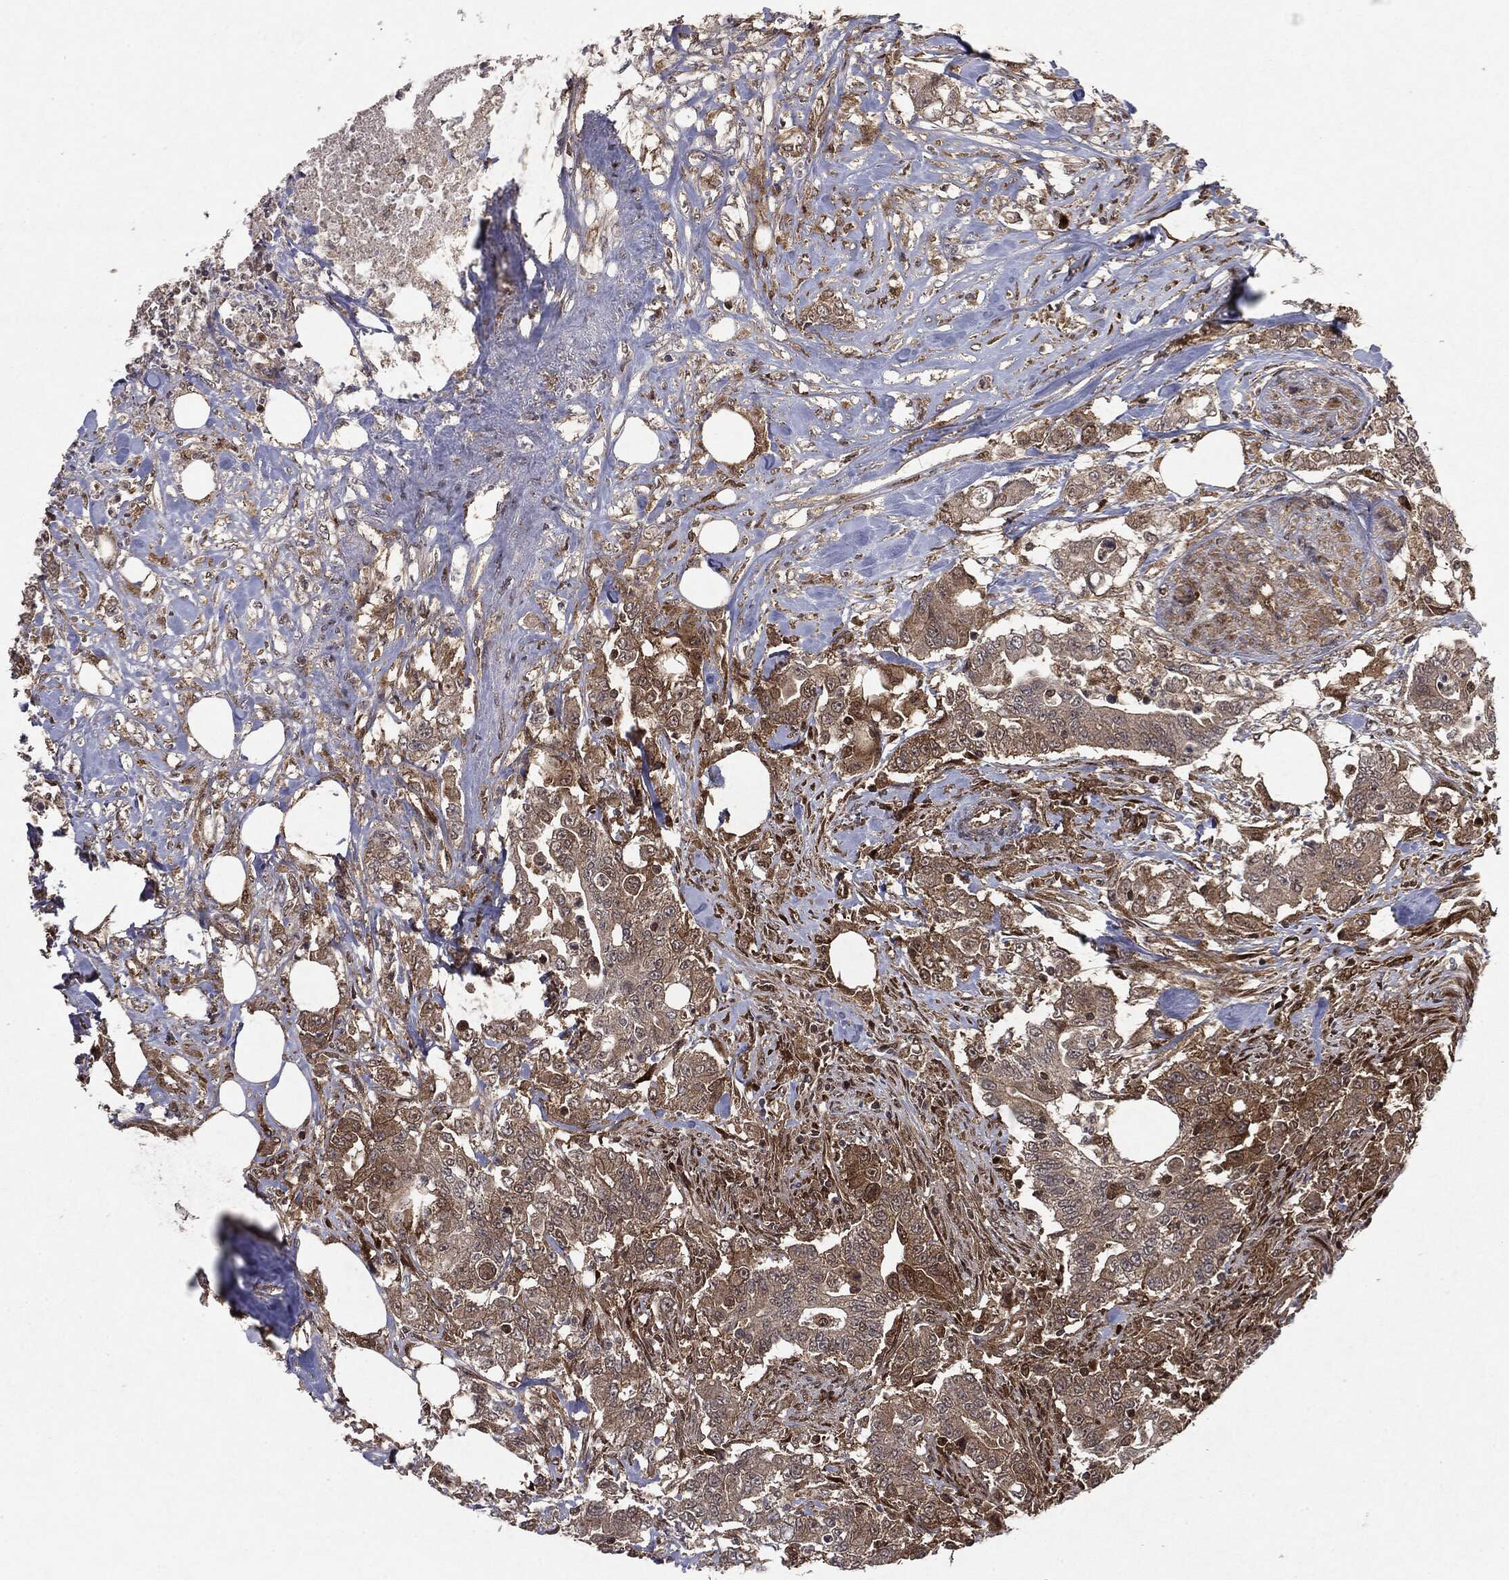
{"staining": {"intensity": "weak", "quantity": ">75%", "location": "cytoplasmic/membranous"}, "tissue": "colorectal cancer", "cell_type": "Tumor cells", "image_type": "cancer", "snomed": [{"axis": "morphology", "description": "Adenocarcinoma, NOS"}, {"axis": "topography", "description": "Colon"}], "caption": "Immunohistochemistry (IHC) photomicrograph of neoplastic tissue: human adenocarcinoma (colorectal) stained using immunohistochemistry reveals low levels of weak protein expression localized specifically in the cytoplasmic/membranous of tumor cells, appearing as a cytoplasmic/membranous brown color.", "gene": "OTUB1", "patient": {"sex": "female", "age": 48}}